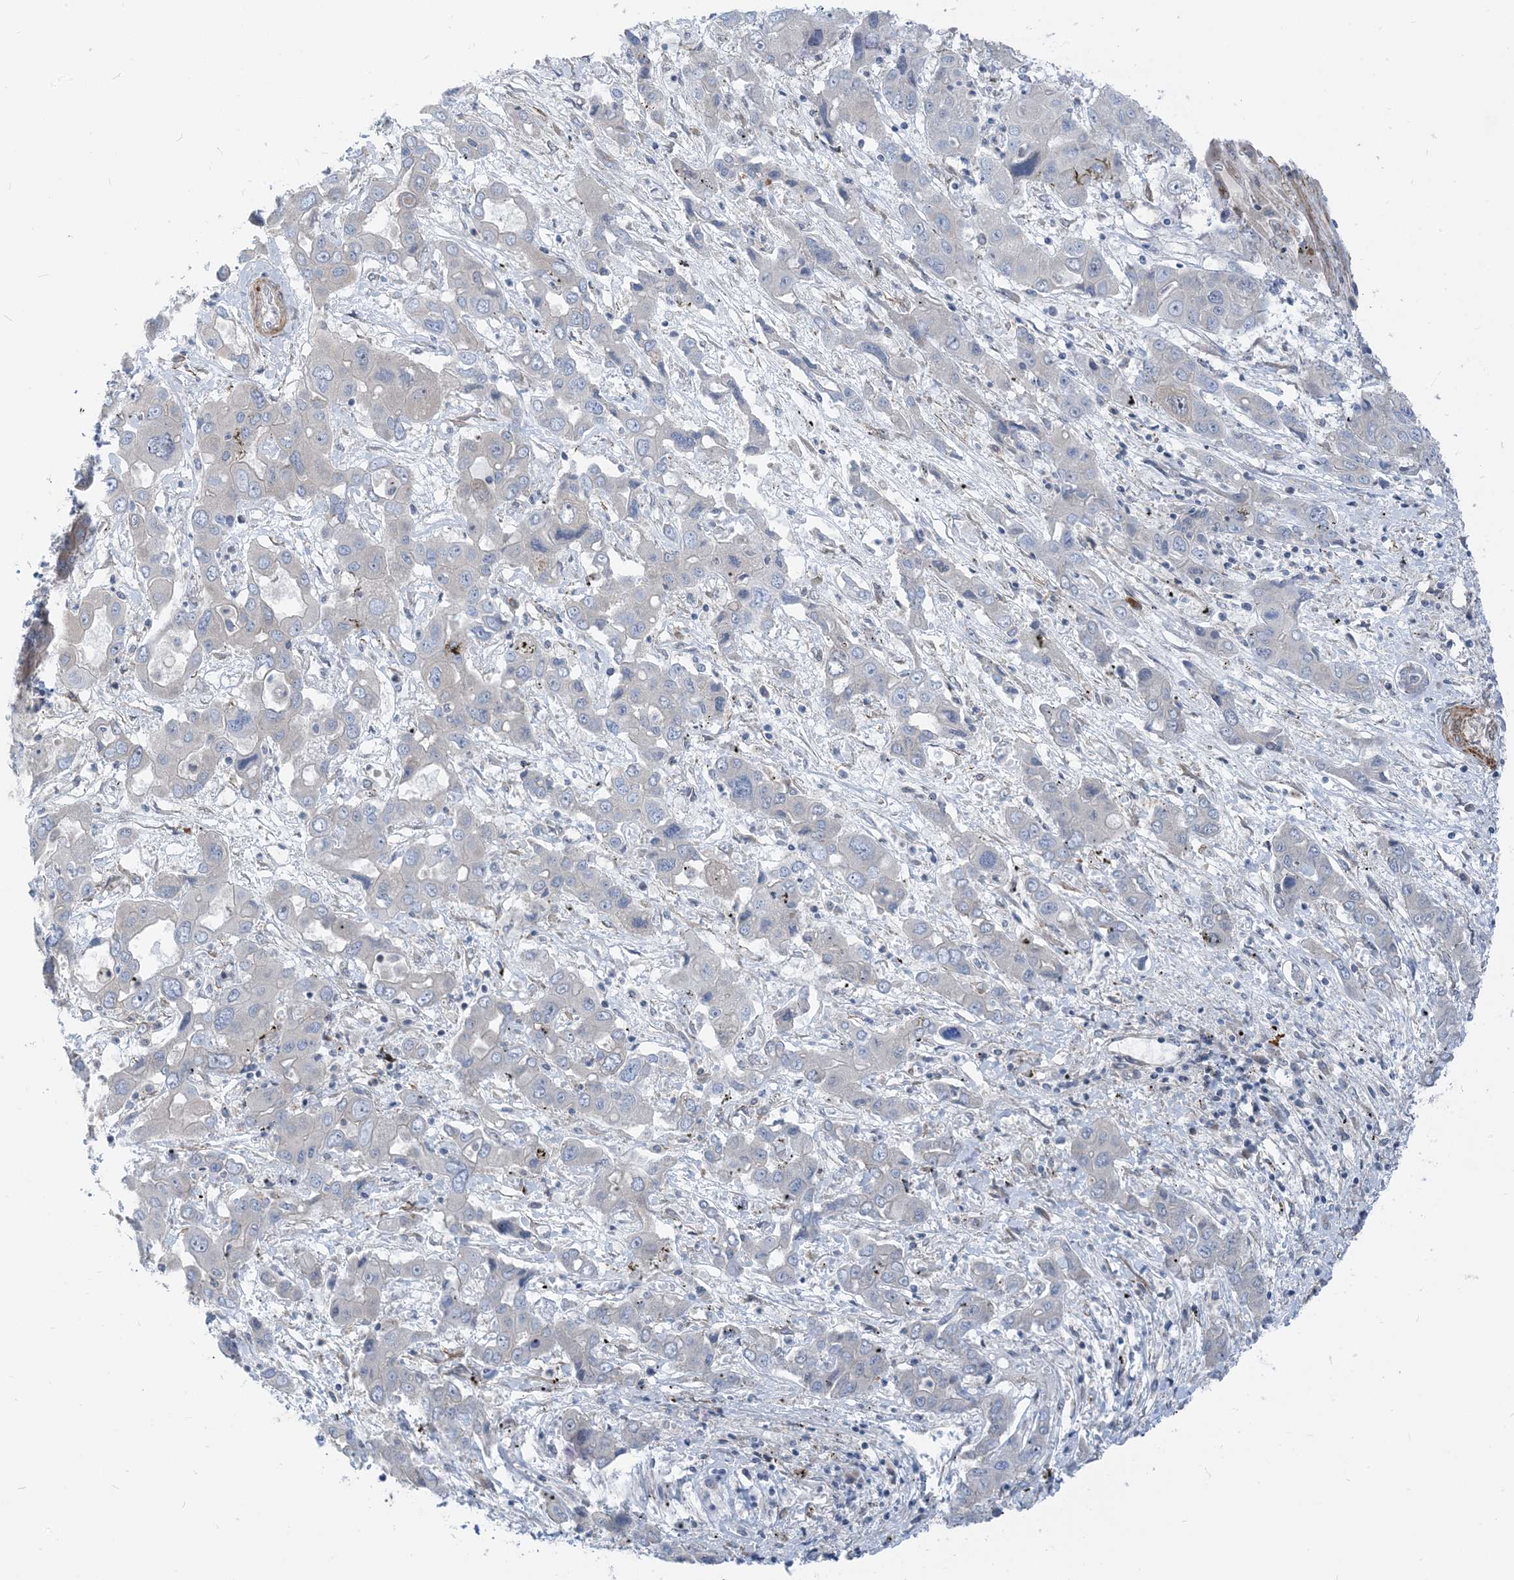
{"staining": {"intensity": "negative", "quantity": "none", "location": "none"}, "tissue": "liver cancer", "cell_type": "Tumor cells", "image_type": "cancer", "snomed": [{"axis": "morphology", "description": "Cholangiocarcinoma"}, {"axis": "topography", "description": "Liver"}], "caption": "The IHC image has no significant expression in tumor cells of liver cancer (cholangiocarcinoma) tissue. (DAB IHC visualized using brightfield microscopy, high magnification).", "gene": "PLEKHA3", "patient": {"sex": "male", "age": 67}}